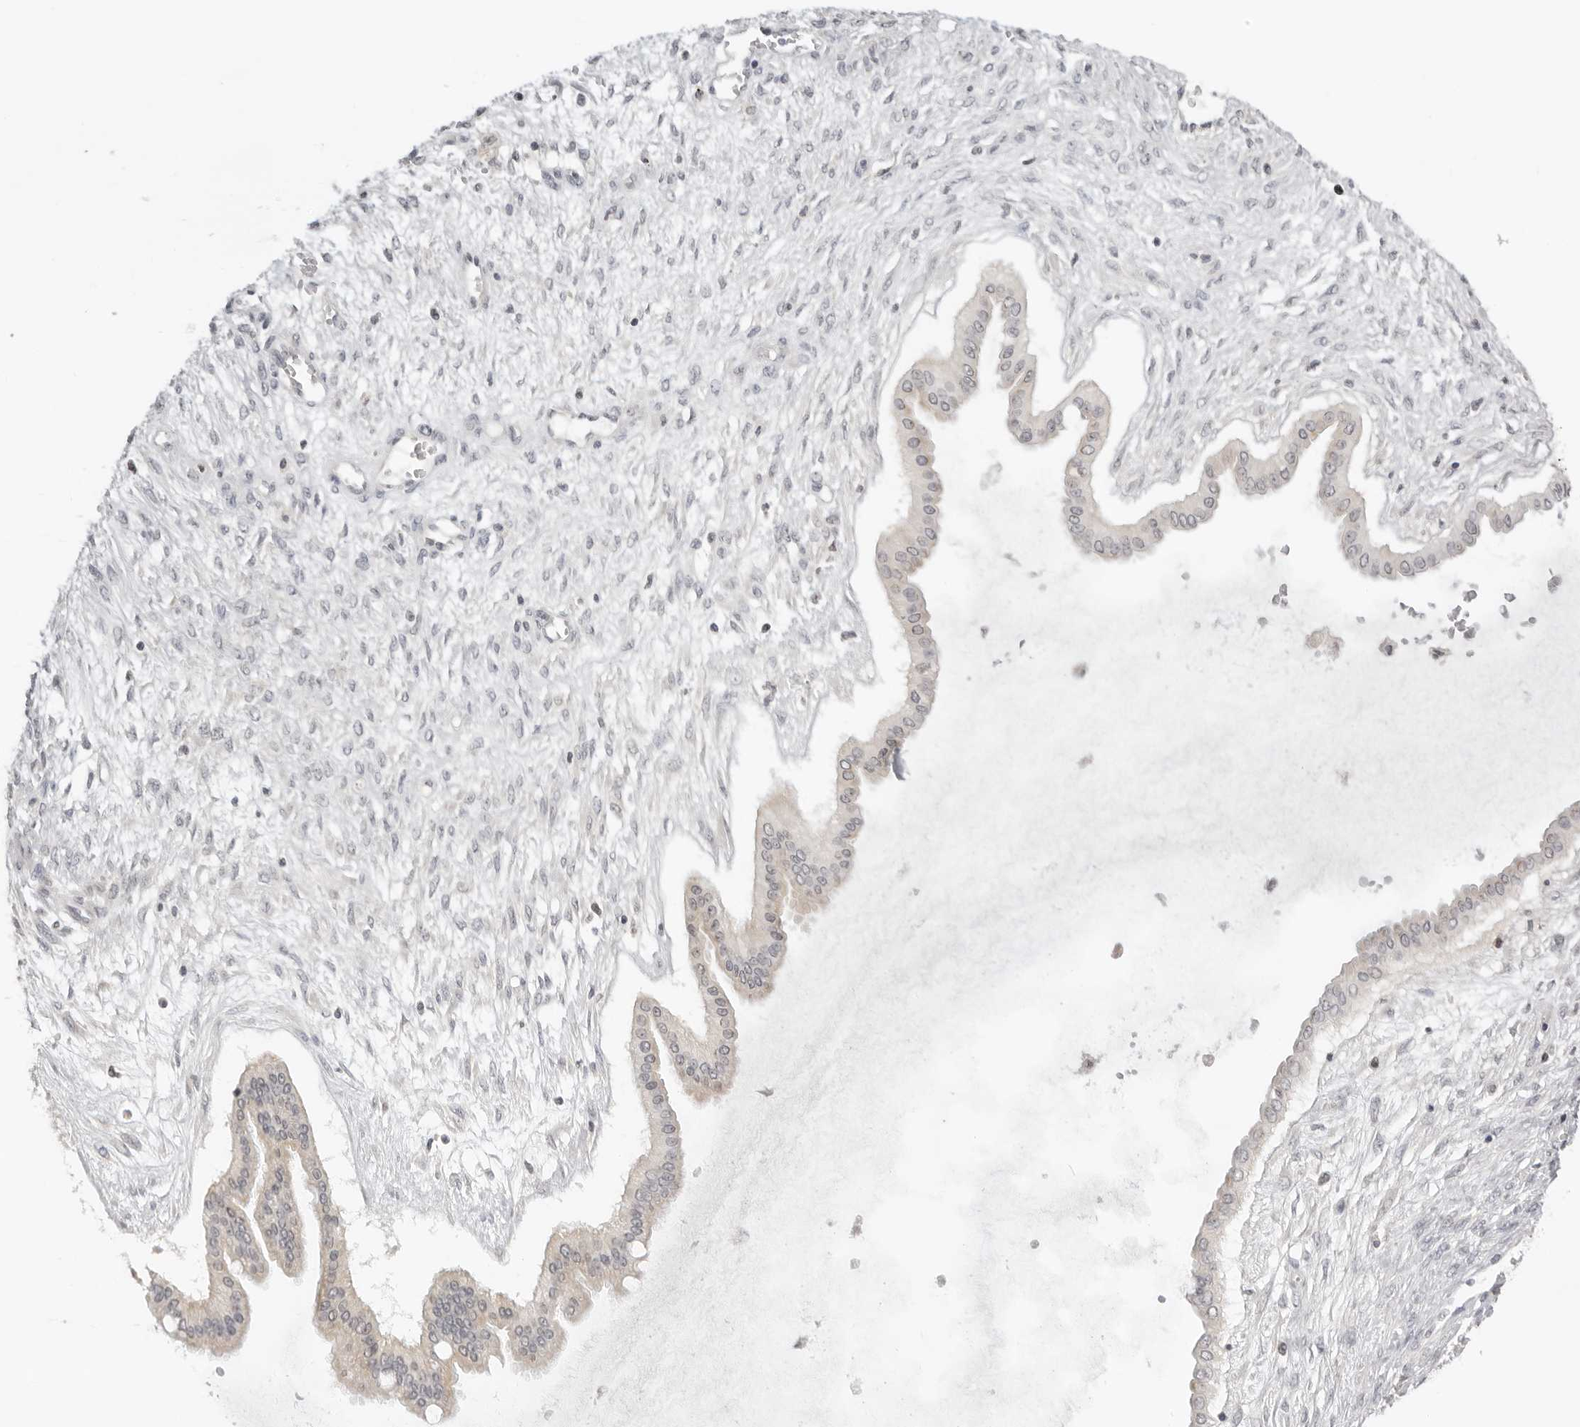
{"staining": {"intensity": "weak", "quantity": "<25%", "location": "cytoplasmic/membranous"}, "tissue": "ovarian cancer", "cell_type": "Tumor cells", "image_type": "cancer", "snomed": [{"axis": "morphology", "description": "Cystadenocarcinoma, mucinous, NOS"}, {"axis": "topography", "description": "Ovary"}], "caption": "Immunohistochemical staining of human ovarian cancer (mucinous cystadenocarcinoma) shows no significant expression in tumor cells.", "gene": "ACP6", "patient": {"sex": "female", "age": 73}}